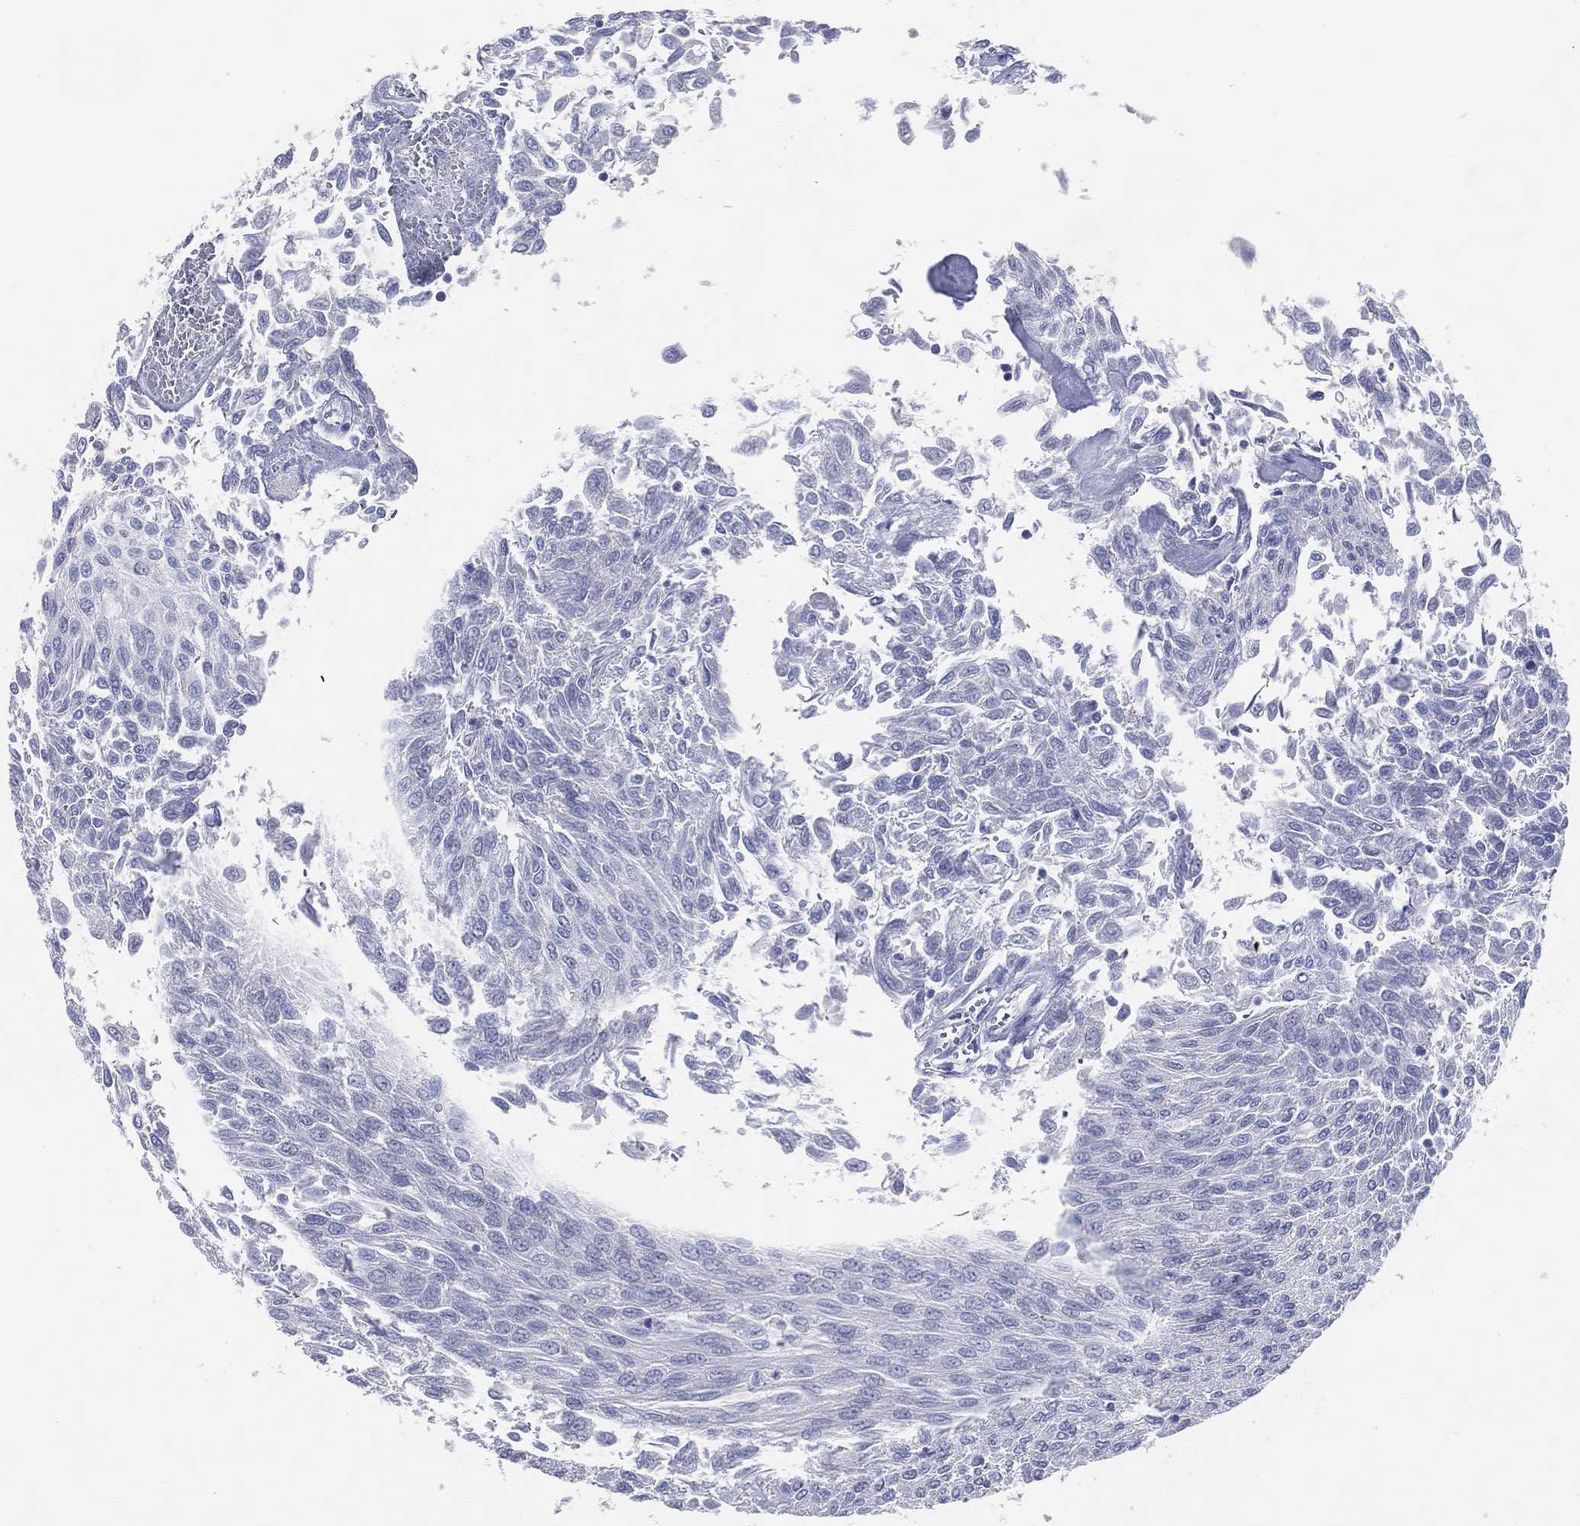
{"staining": {"intensity": "negative", "quantity": "none", "location": "none"}, "tissue": "urothelial cancer", "cell_type": "Tumor cells", "image_type": "cancer", "snomed": [{"axis": "morphology", "description": "Urothelial carcinoma, Low grade"}, {"axis": "topography", "description": "Urinary bladder"}], "caption": "Tumor cells show no significant expression in urothelial cancer.", "gene": "DNAH6", "patient": {"sex": "male", "age": 78}}